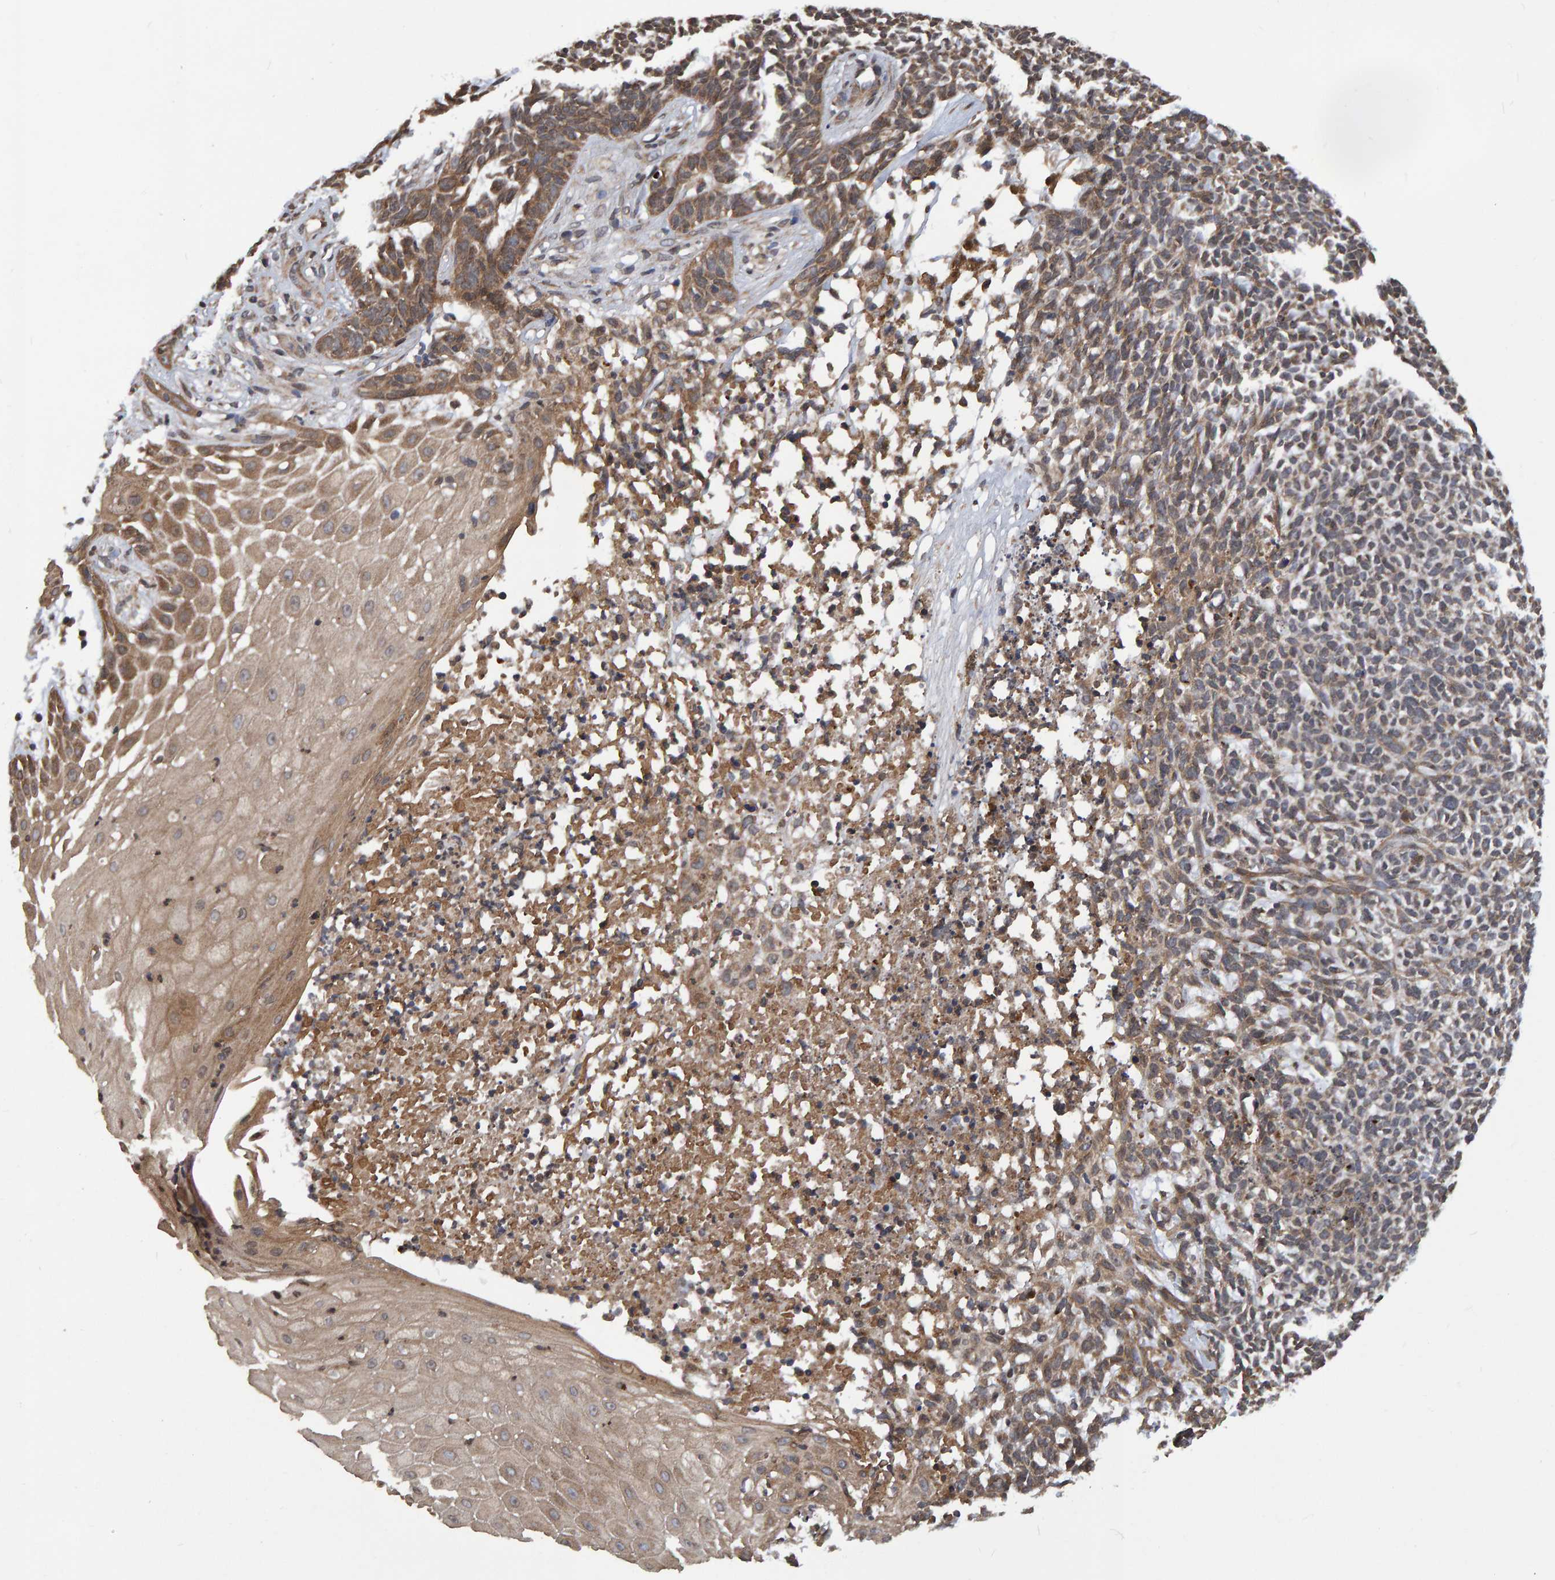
{"staining": {"intensity": "moderate", "quantity": "25%-75%", "location": "cytoplasmic/membranous"}, "tissue": "skin cancer", "cell_type": "Tumor cells", "image_type": "cancer", "snomed": [{"axis": "morphology", "description": "Basal cell carcinoma"}, {"axis": "topography", "description": "Skin"}], "caption": "The image displays a brown stain indicating the presence of a protein in the cytoplasmic/membranous of tumor cells in skin basal cell carcinoma. The protein is stained brown, and the nuclei are stained in blue (DAB IHC with brightfield microscopy, high magnification).", "gene": "GAB2", "patient": {"sex": "female", "age": 84}}